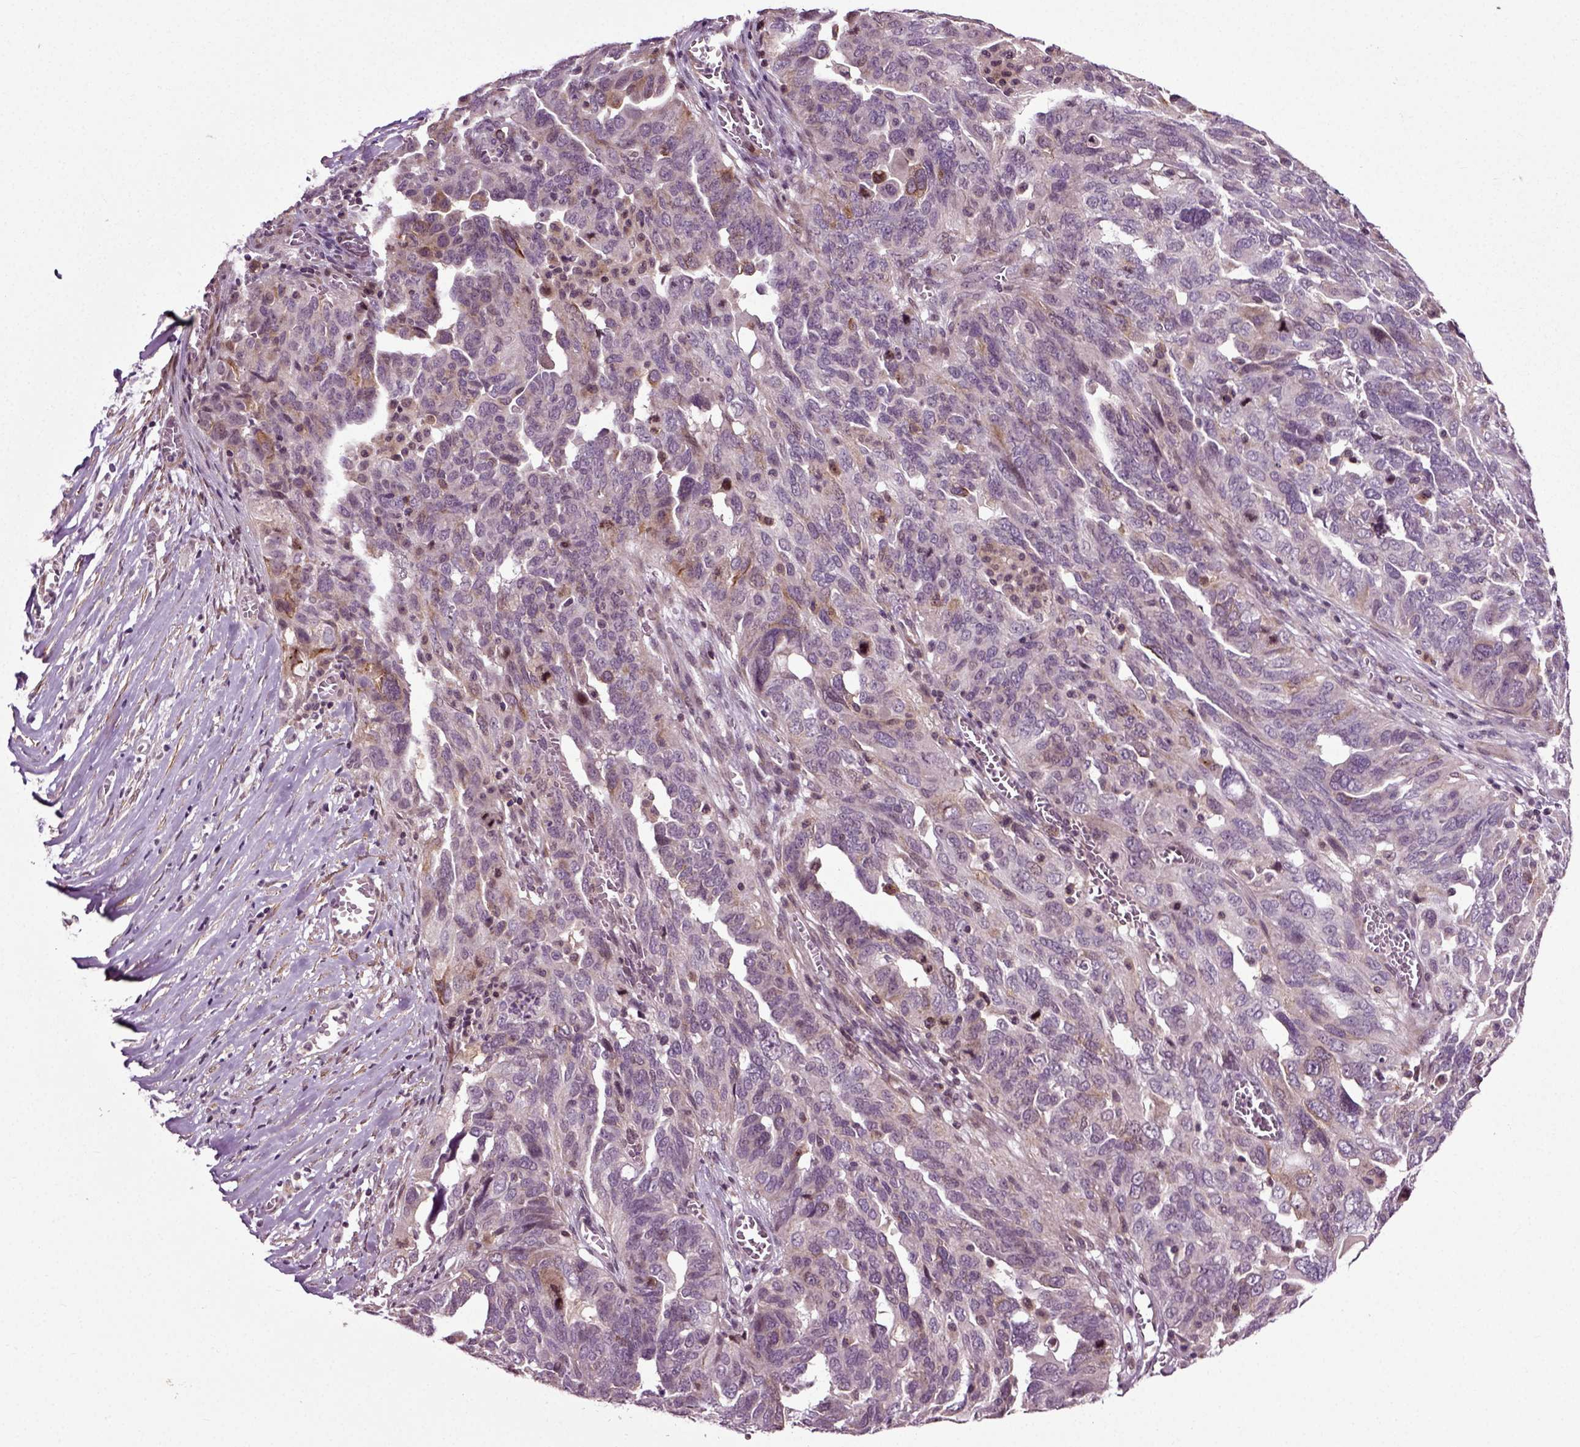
{"staining": {"intensity": "negative", "quantity": "none", "location": "none"}, "tissue": "ovarian cancer", "cell_type": "Tumor cells", "image_type": "cancer", "snomed": [{"axis": "morphology", "description": "Carcinoma, endometroid"}, {"axis": "topography", "description": "Soft tissue"}, {"axis": "topography", "description": "Ovary"}], "caption": "High power microscopy photomicrograph of an immunohistochemistry histopathology image of ovarian cancer (endometroid carcinoma), revealing no significant staining in tumor cells. (Brightfield microscopy of DAB IHC at high magnification).", "gene": "KNSTRN", "patient": {"sex": "female", "age": 52}}